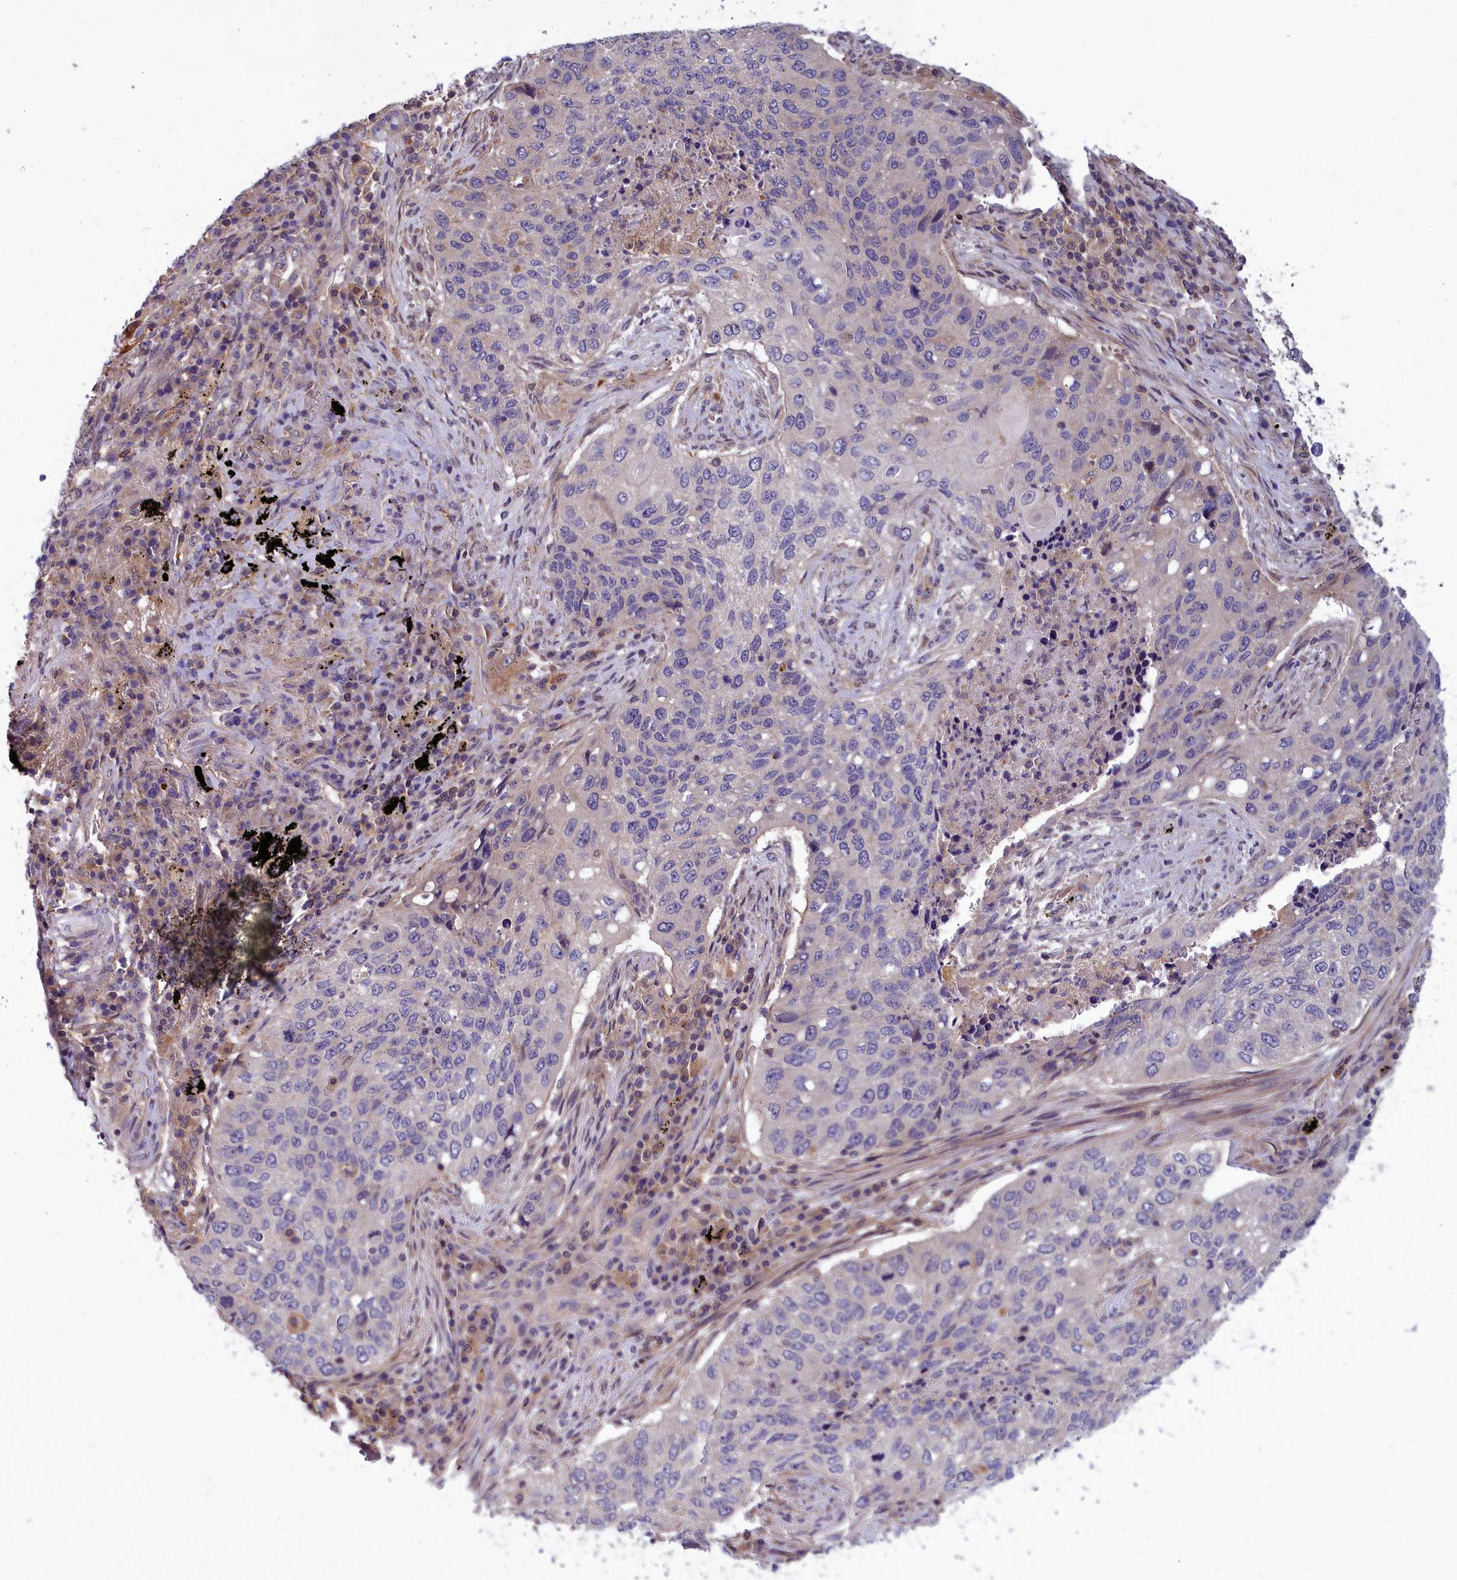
{"staining": {"intensity": "negative", "quantity": "none", "location": "none"}, "tissue": "lung cancer", "cell_type": "Tumor cells", "image_type": "cancer", "snomed": [{"axis": "morphology", "description": "Squamous cell carcinoma, NOS"}, {"axis": "topography", "description": "Lung"}], "caption": "Immunohistochemistry (IHC) micrograph of neoplastic tissue: human lung cancer (squamous cell carcinoma) stained with DAB shows no significant protein positivity in tumor cells. The staining was performed using DAB to visualize the protein expression in brown, while the nuclei were stained in blue with hematoxylin (Magnification: 20x).", "gene": "AMDHD2", "patient": {"sex": "female", "age": 63}}